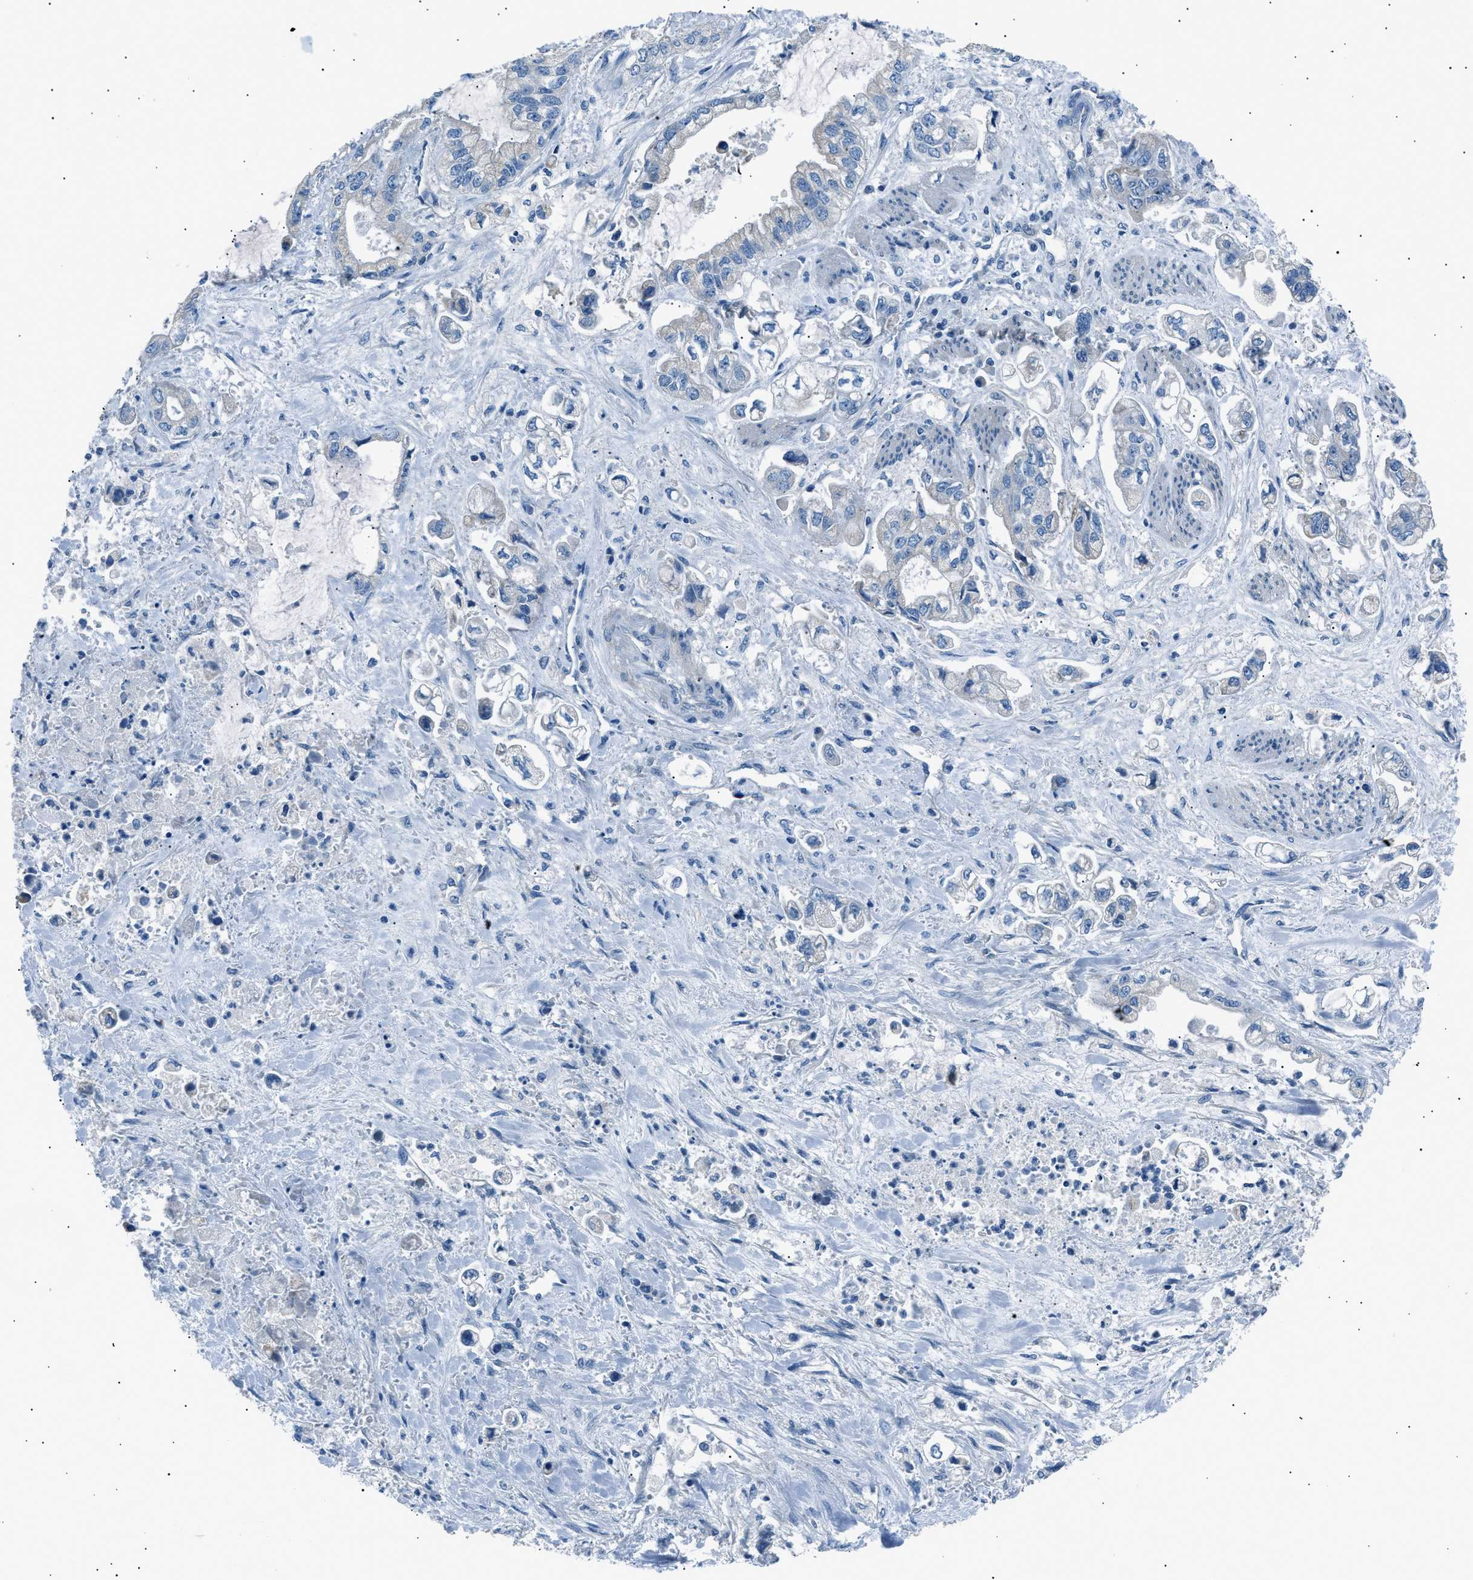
{"staining": {"intensity": "negative", "quantity": "none", "location": "none"}, "tissue": "stomach cancer", "cell_type": "Tumor cells", "image_type": "cancer", "snomed": [{"axis": "morphology", "description": "Normal tissue, NOS"}, {"axis": "morphology", "description": "Adenocarcinoma, NOS"}, {"axis": "topography", "description": "Stomach"}], "caption": "Immunohistochemical staining of human adenocarcinoma (stomach) displays no significant positivity in tumor cells.", "gene": "LRRC37B", "patient": {"sex": "male", "age": 62}}